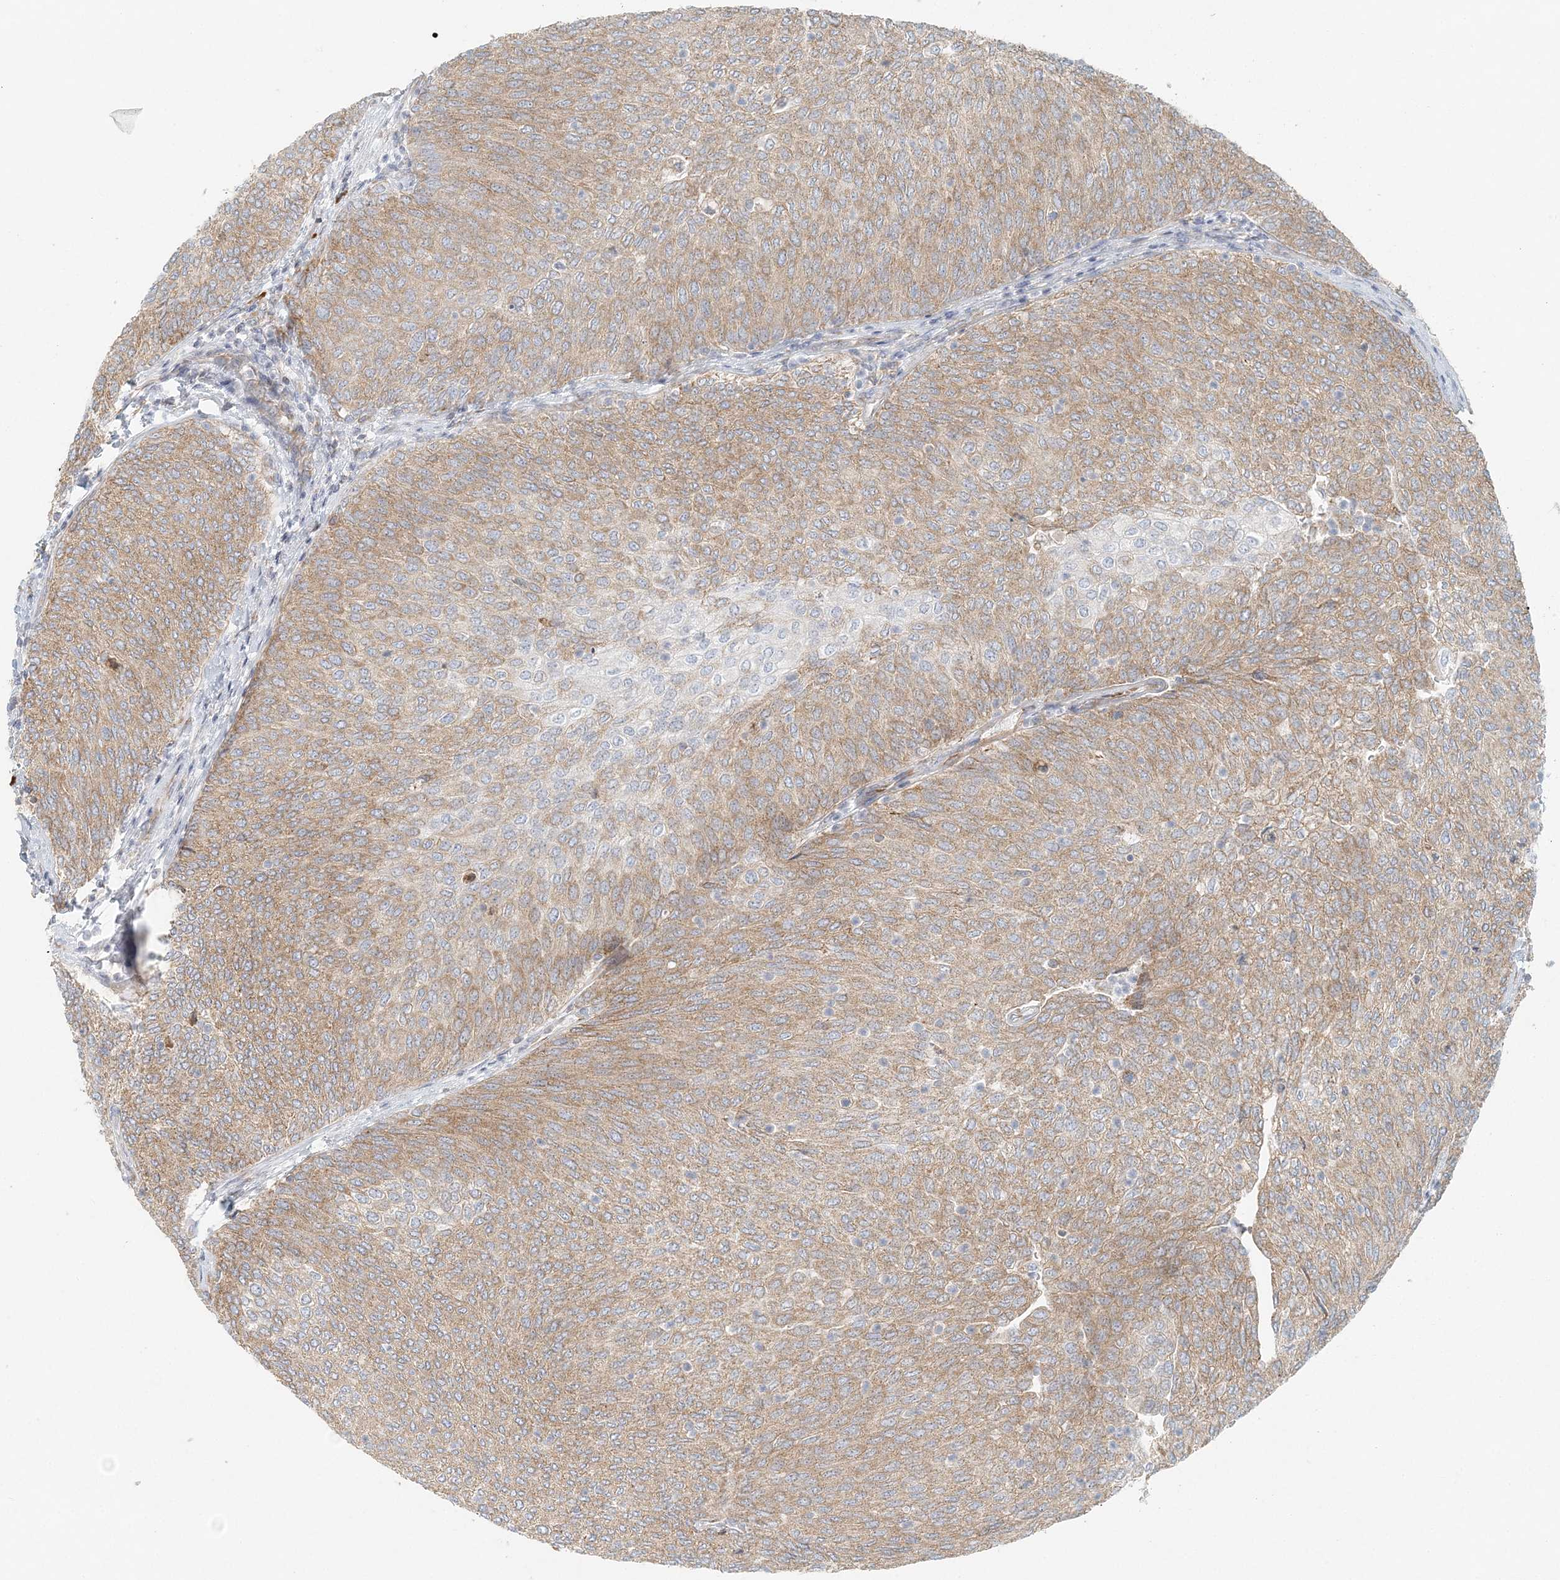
{"staining": {"intensity": "moderate", "quantity": ">75%", "location": "cytoplasmic/membranous"}, "tissue": "urothelial cancer", "cell_type": "Tumor cells", "image_type": "cancer", "snomed": [{"axis": "morphology", "description": "Urothelial carcinoma, Low grade"}, {"axis": "topography", "description": "Urinary bladder"}], "caption": "IHC of human urothelial cancer exhibits medium levels of moderate cytoplasmic/membranous staining in approximately >75% of tumor cells.", "gene": "STK11IP", "patient": {"sex": "female", "age": 79}}